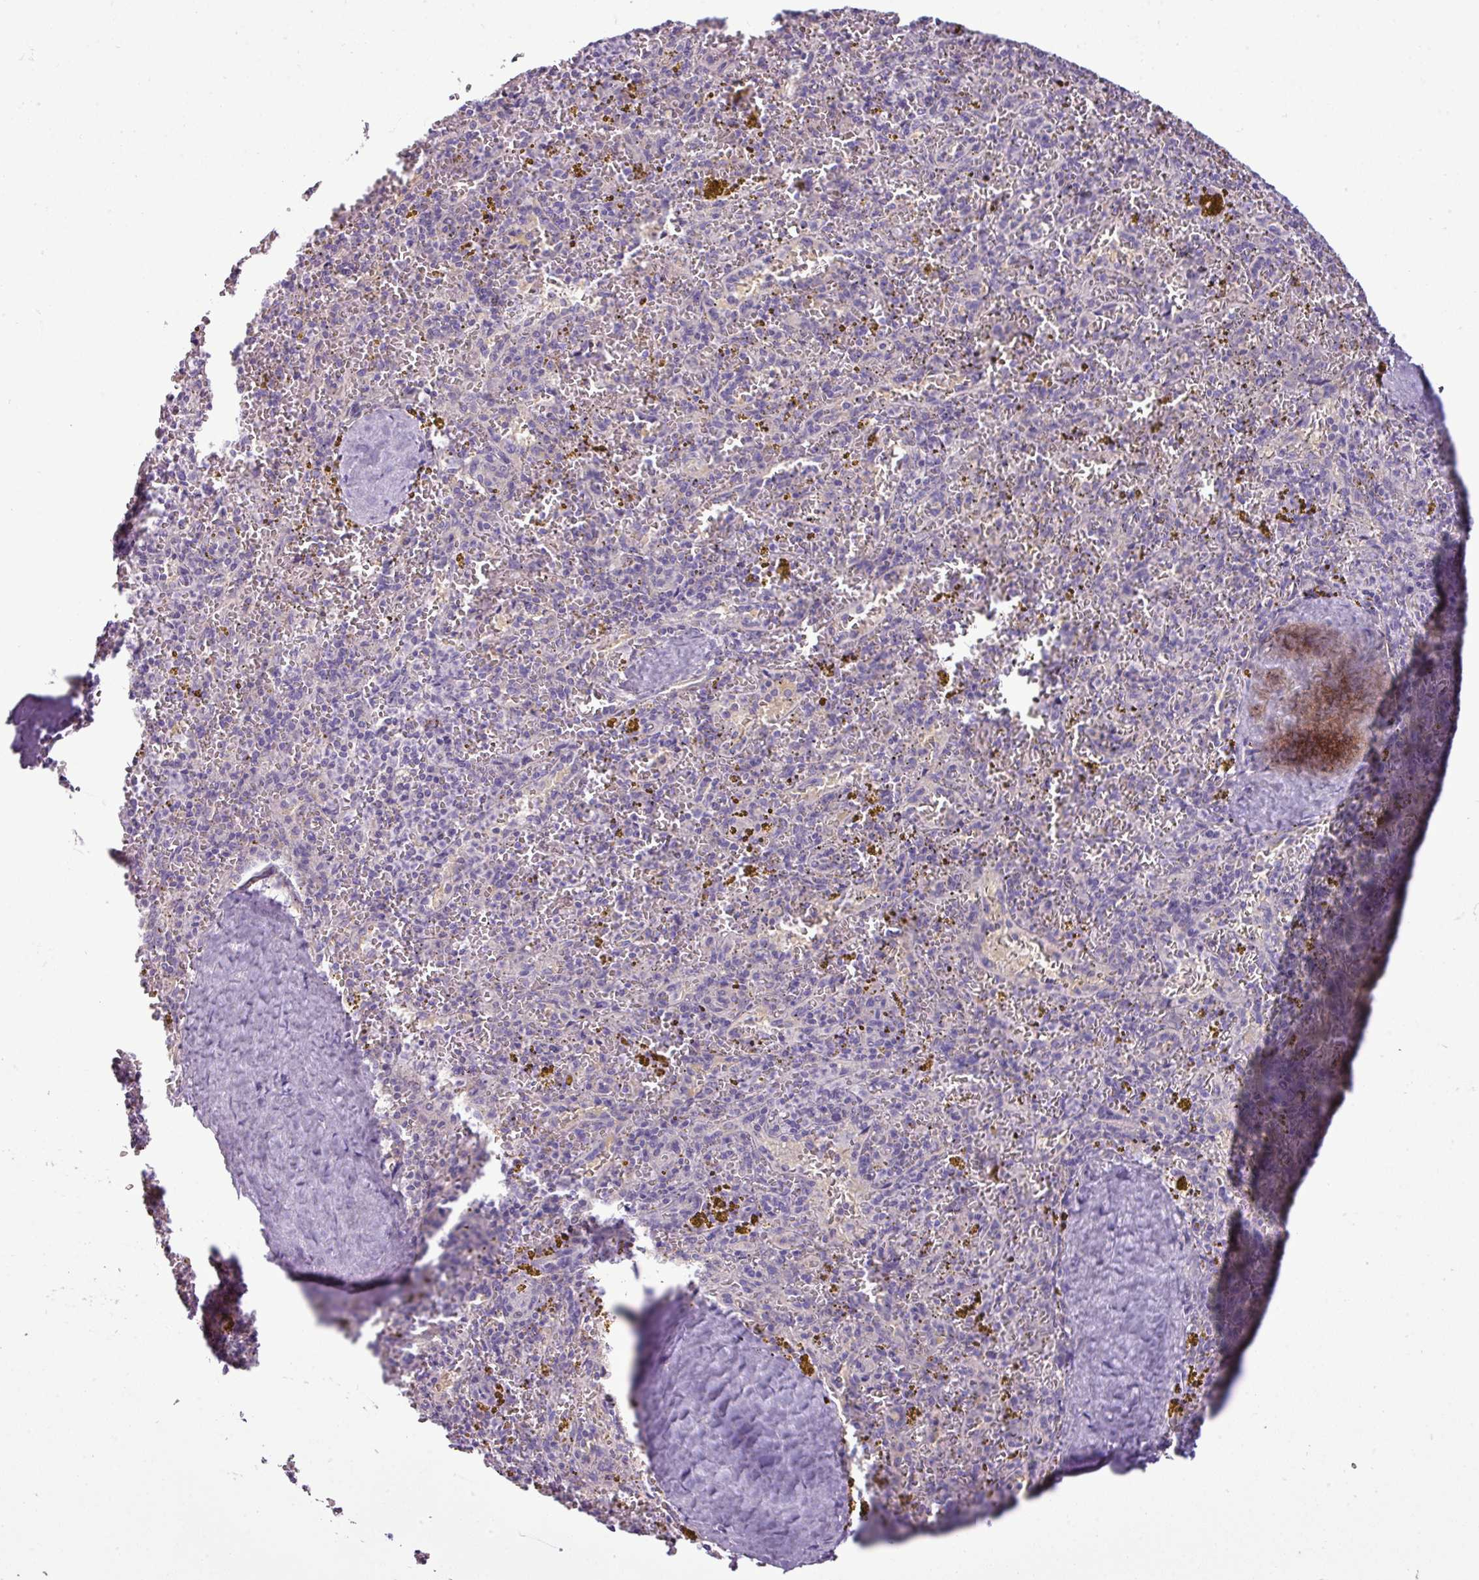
{"staining": {"intensity": "negative", "quantity": "none", "location": "none"}, "tissue": "spleen", "cell_type": "Cells in red pulp", "image_type": "normal", "snomed": [{"axis": "morphology", "description": "Normal tissue, NOS"}, {"axis": "topography", "description": "Spleen"}], "caption": "Histopathology image shows no protein staining in cells in red pulp of benign spleen. (DAB immunohistochemistry with hematoxylin counter stain).", "gene": "DNAAF9", "patient": {"sex": "male", "age": 57}}